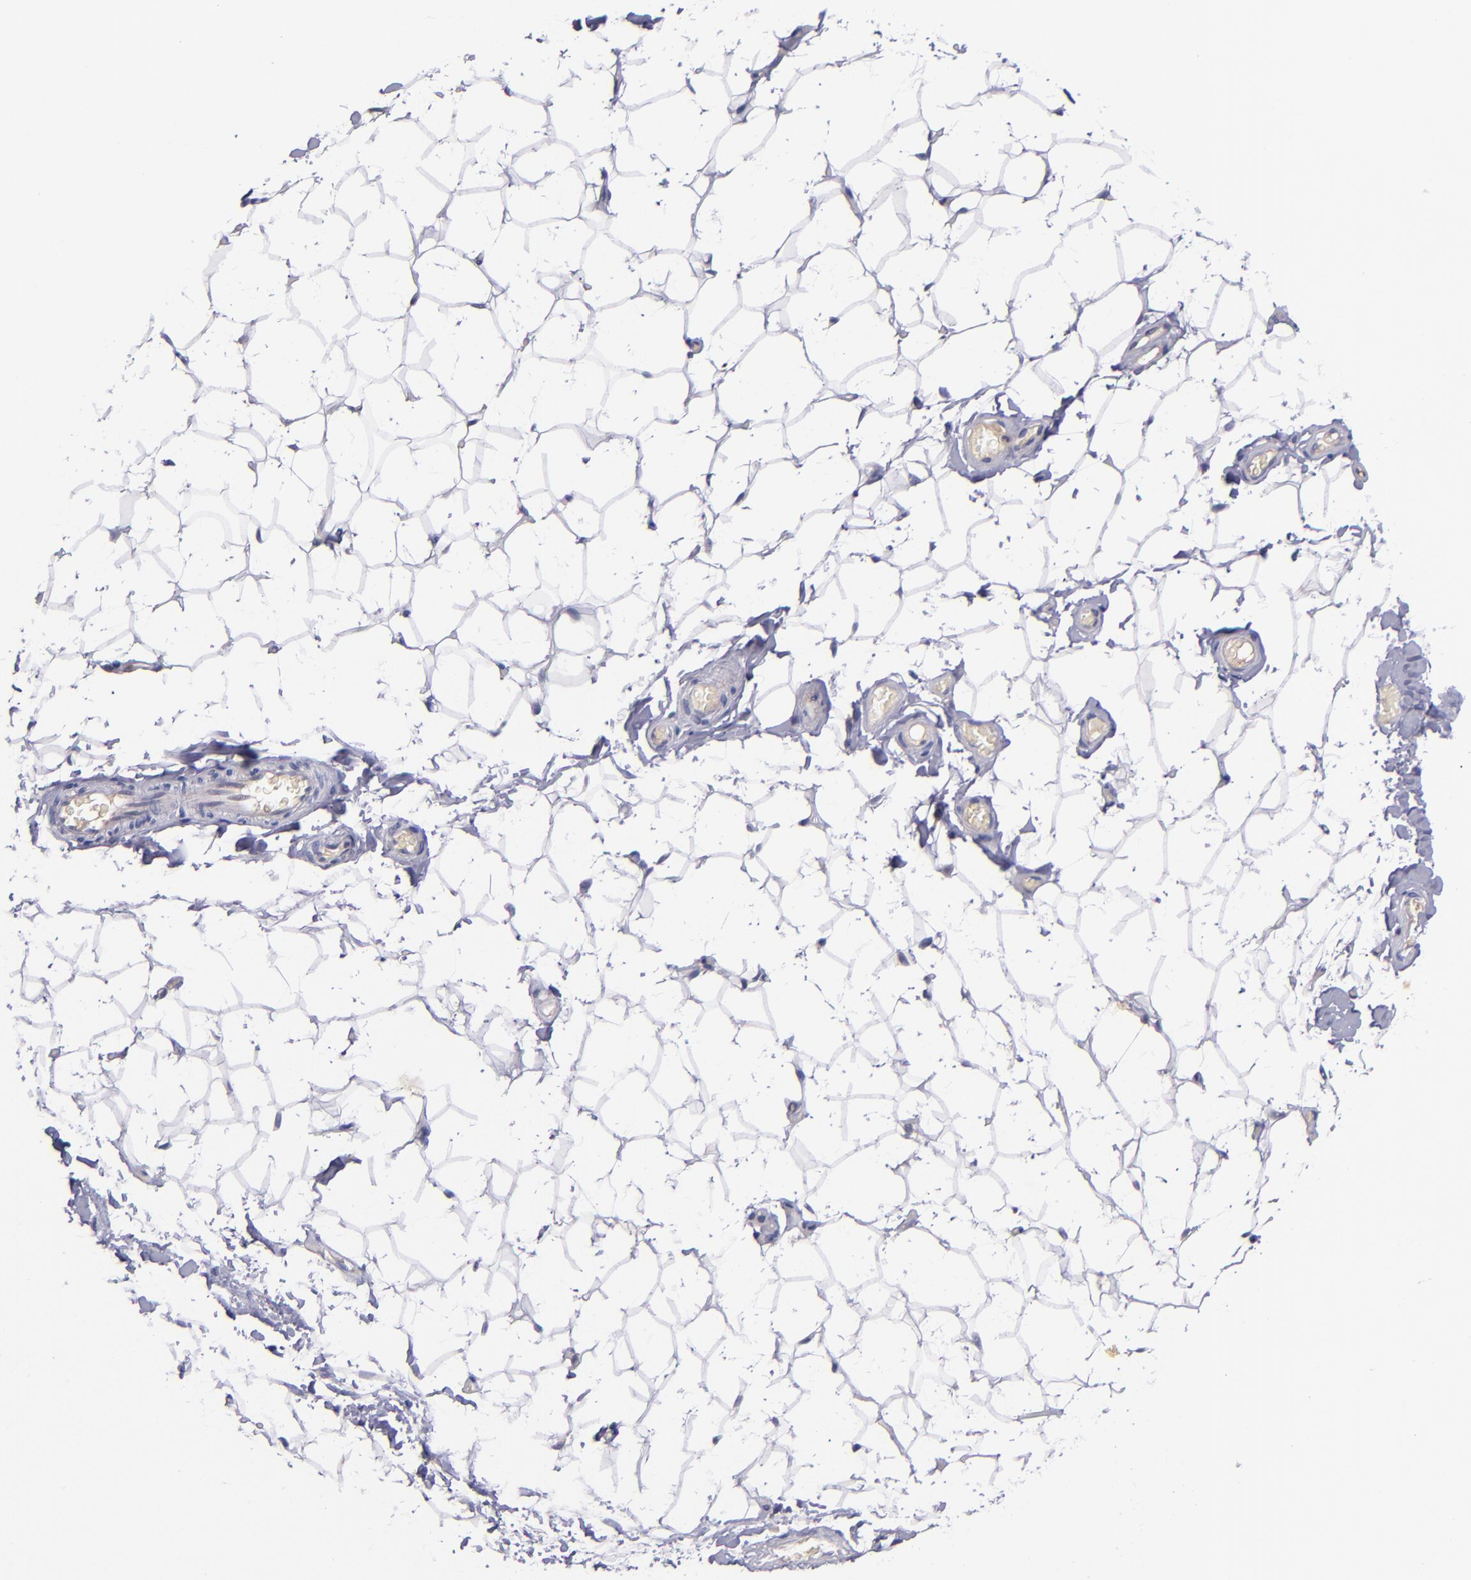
{"staining": {"intensity": "negative", "quantity": "none", "location": "none"}, "tissue": "adipose tissue", "cell_type": "Adipocytes", "image_type": "normal", "snomed": [{"axis": "morphology", "description": "Normal tissue, NOS"}, {"axis": "topography", "description": "Soft tissue"}], "caption": "Adipocytes show no significant protein positivity in normal adipose tissue. (DAB (3,3'-diaminobenzidine) IHC, high magnification).", "gene": "RBP4", "patient": {"sex": "male", "age": 26}}